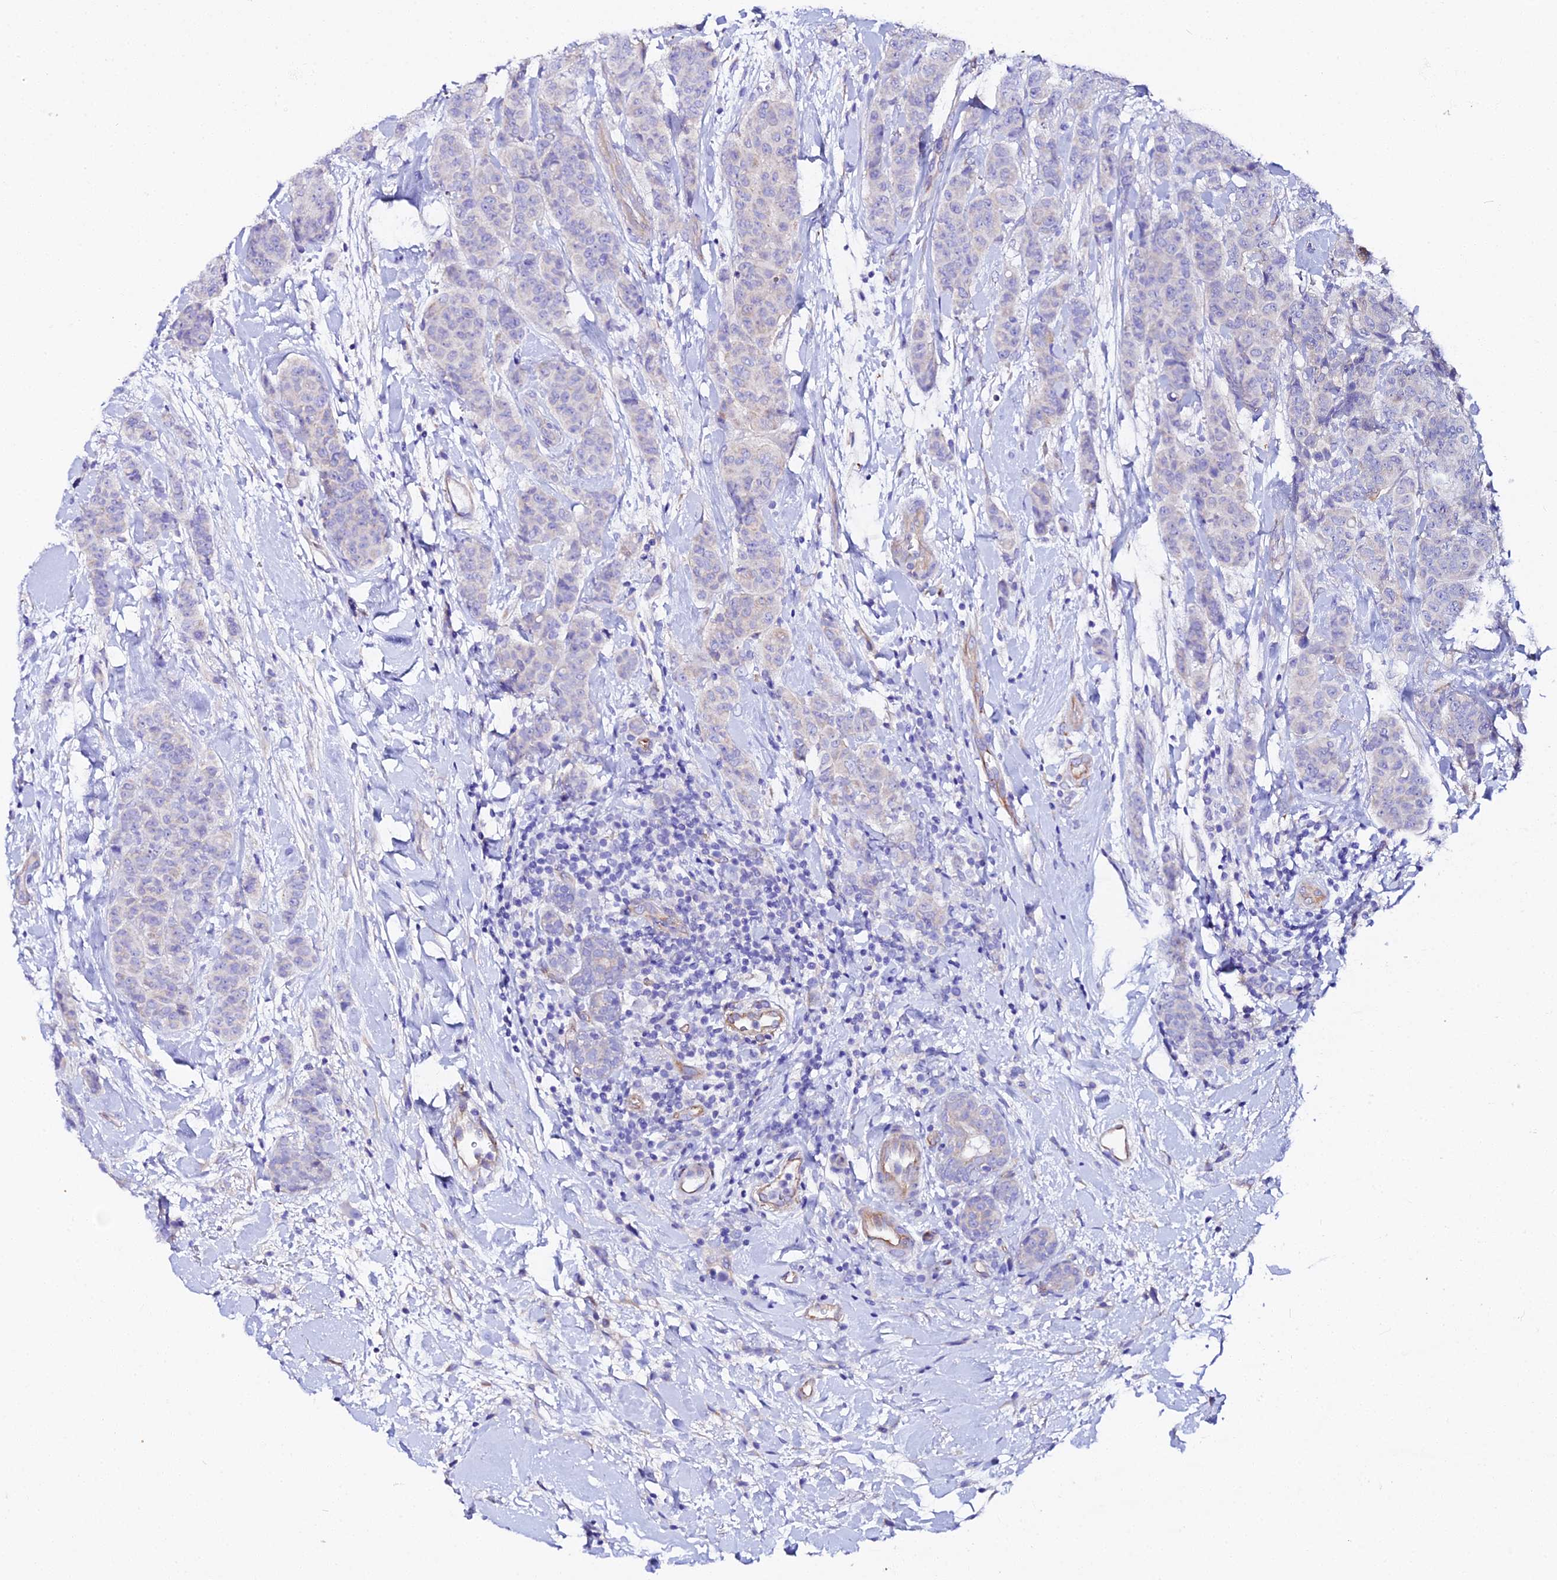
{"staining": {"intensity": "negative", "quantity": "none", "location": "none"}, "tissue": "breast cancer", "cell_type": "Tumor cells", "image_type": "cancer", "snomed": [{"axis": "morphology", "description": "Duct carcinoma"}, {"axis": "topography", "description": "Breast"}], "caption": "Tumor cells are negative for brown protein staining in infiltrating ductal carcinoma (breast).", "gene": "CFAP45", "patient": {"sex": "female", "age": 40}}